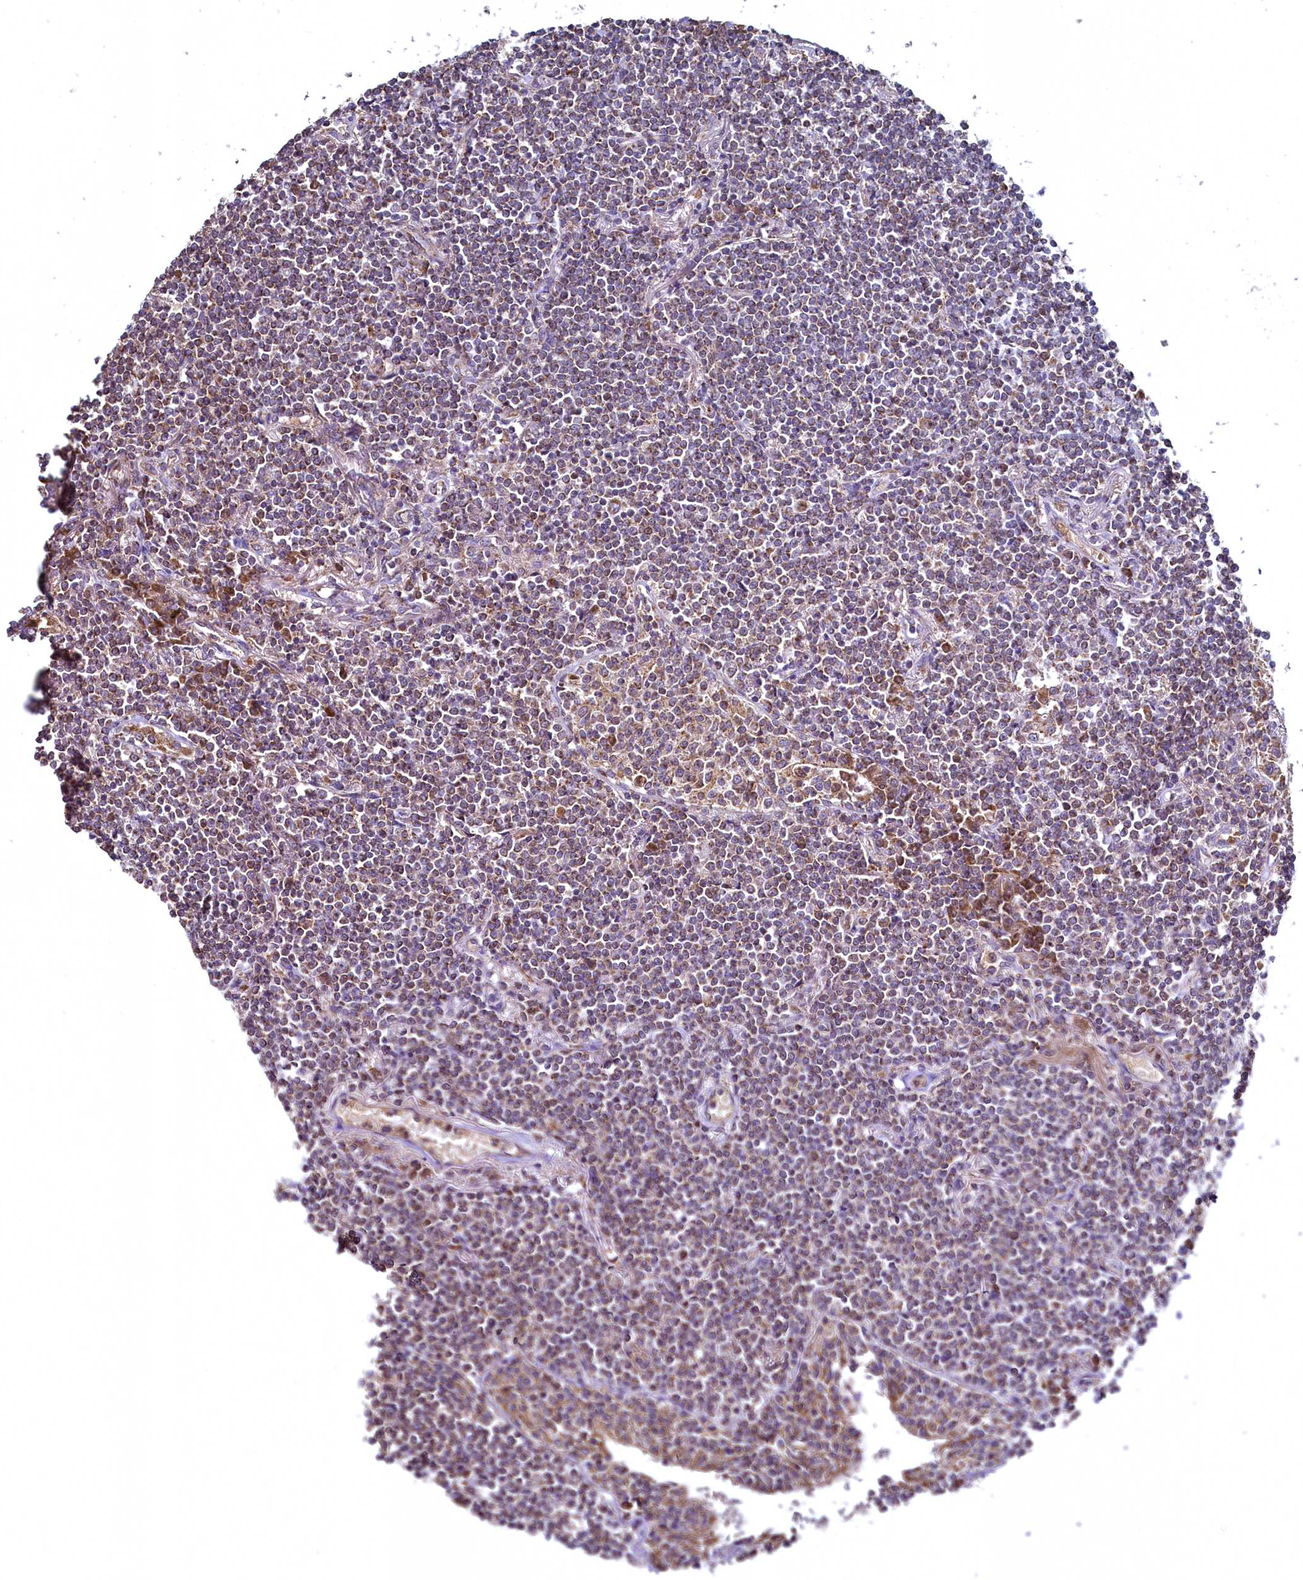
{"staining": {"intensity": "moderate", "quantity": ">75%", "location": "cytoplasmic/membranous"}, "tissue": "lymphoma", "cell_type": "Tumor cells", "image_type": "cancer", "snomed": [{"axis": "morphology", "description": "Malignant lymphoma, non-Hodgkin's type, Low grade"}, {"axis": "topography", "description": "Lung"}], "caption": "IHC histopathology image of lymphoma stained for a protein (brown), which reveals medium levels of moderate cytoplasmic/membranous staining in approximately >75% of tumor cells.", "gene": "METTL4", "patient": {"sex": "female", "age": 71}}